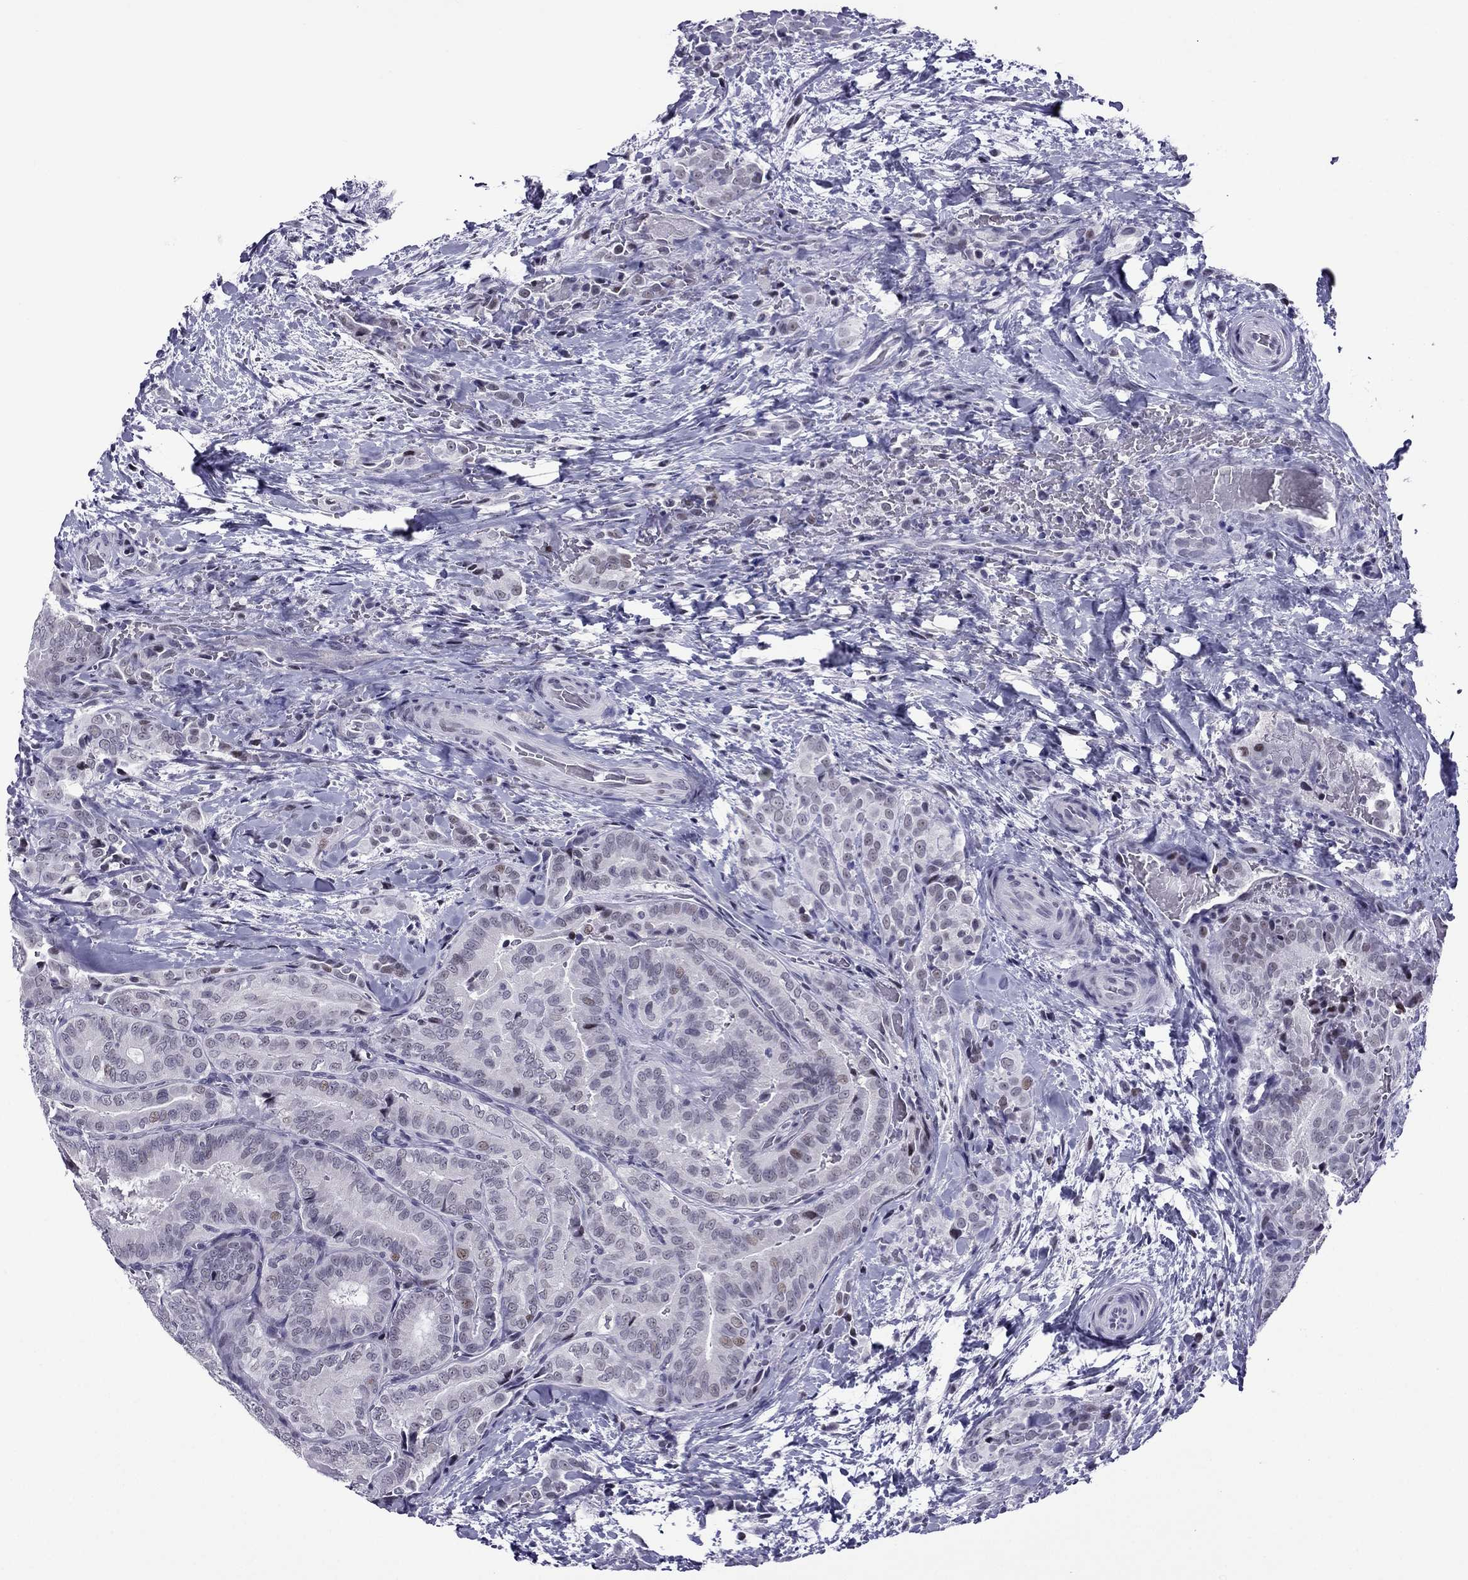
{"staining": {"intensity": "weak", "quantity": "<25%", "location": "nuclear"}, "tissue": "thyroid cancer", "cell_type": "Tumor cells", "image_type": "cancer", "snomed": [{"axis": "morphology", "description": "Papillary adenocarcinoma, NOS"}, {"axis": "topography", "description": "Thyroid gland"}], "caption": "Immunohistochemistry histopathology image of thyroid papillary adenocarcinoma stained for a protein (brown), which exhibits no expression in tumor cells. The staining is performed using DAB brown chromogen with nuclei counter-stained in using hematoxylin.", "gene": "MYLK3", "patient": {"sex": "male", "age": 61}}